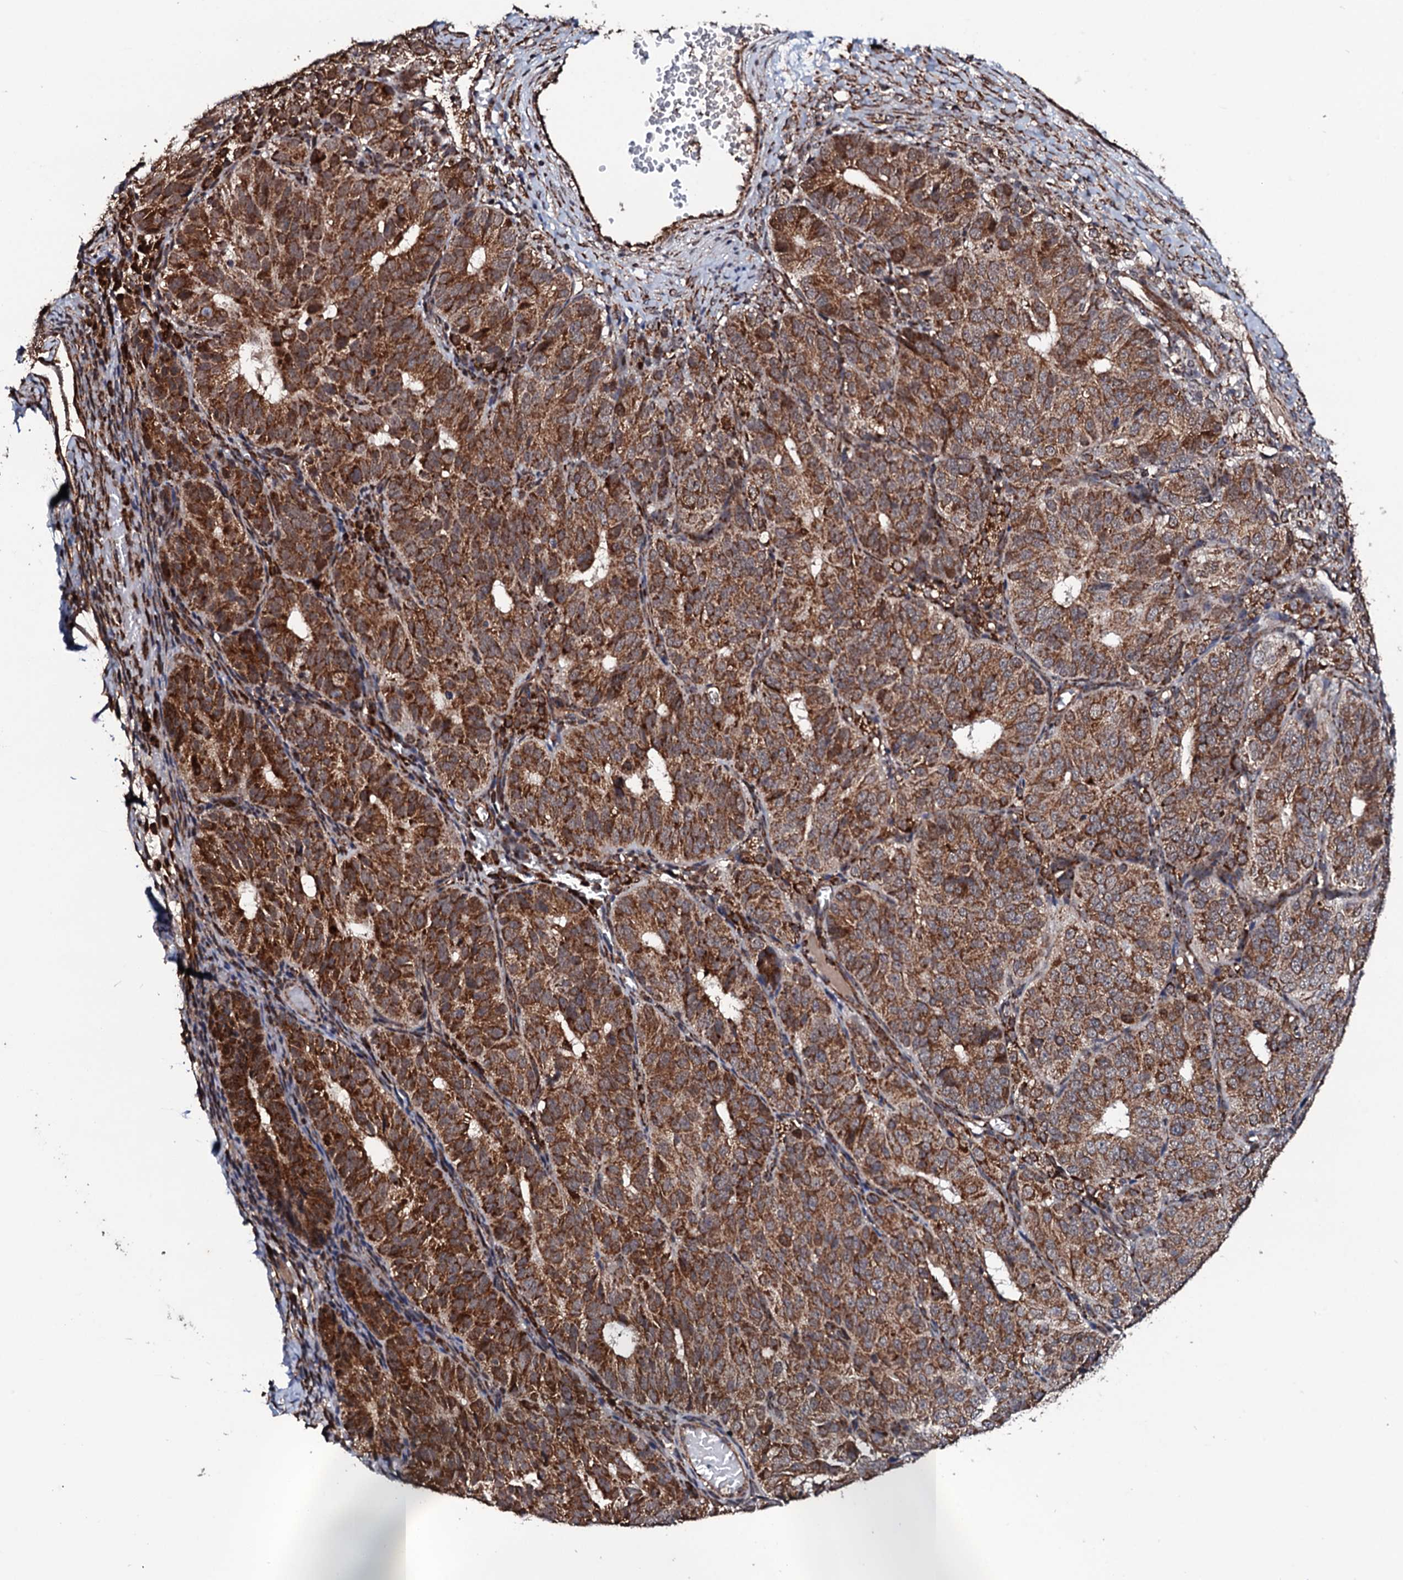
{"staining": {"intensity": "strong", "quantity": ">75%", "location": "cytoplasmic/membranous"}, "tissue": "ovarian cancer", "cell_type": "Tumor cells", "image_type": "cancer", "snomed": [{"axis": "morphology", "description": "Carcinoma, endometroid"}, {"axis": "topography", "description": "Ovary"}], "caption": "Immunohistochemistry (IHC) photomicrograph of human ovarian cancer stained for a protein (brown), which exhibits high levels of strong cytoplasmic/membranous positivity in about >75% of tumor cells.", "gene": "MTIF3", "patient": {"sex": "female", "age": 51}}